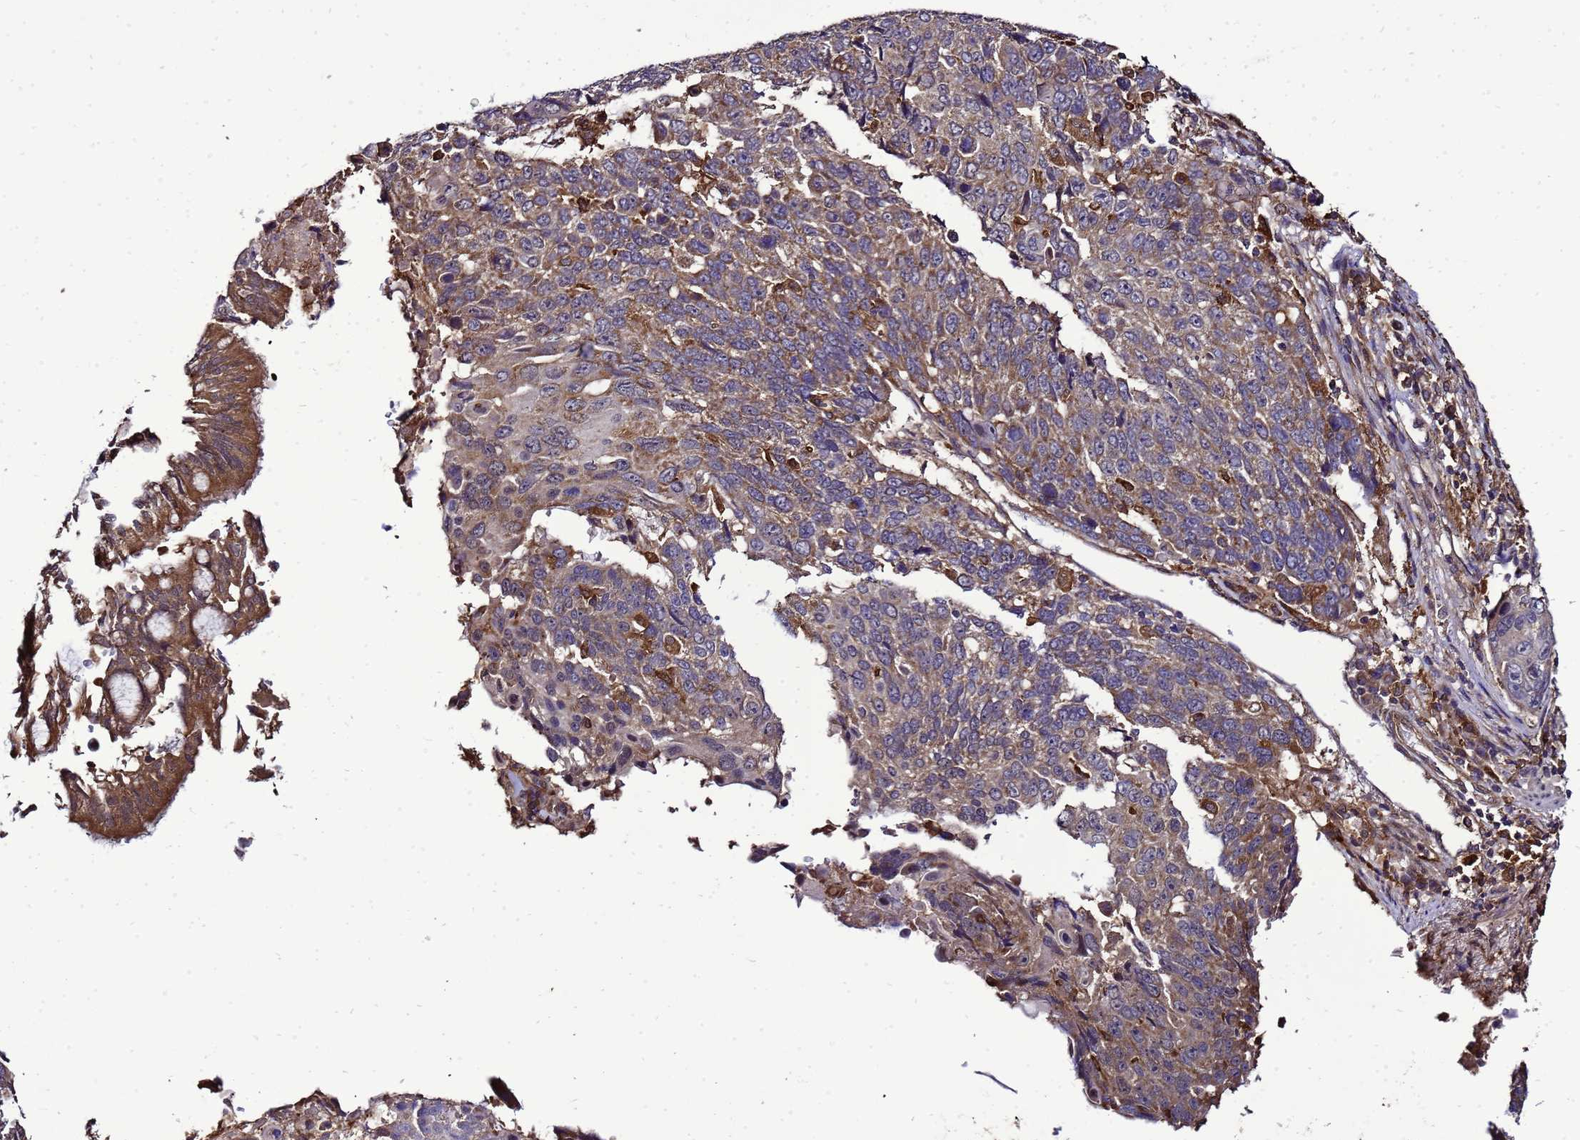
{"staining": {"intensity": "moderate", "quantity": ">75%", "location": "cytoplasmic/membranous"}, "tissue": "lung cancer", "cell_type": "Tumor cells", "image_type": "cancer", "snomed": [{"axis": "morphology", "description": "Squamous cell carcinoma, NOS"}, {"axis": "topography", "description": "Lung"}], "caption": "Brown immunohistochemical staining in human lung cancer (squamous cell carcinoma) reveals moderate cytoplasmic/membranous positivity in about >75% of tumor cells.", "gene": "TRABD", "patient": {"sex": "male", "age": 66}}